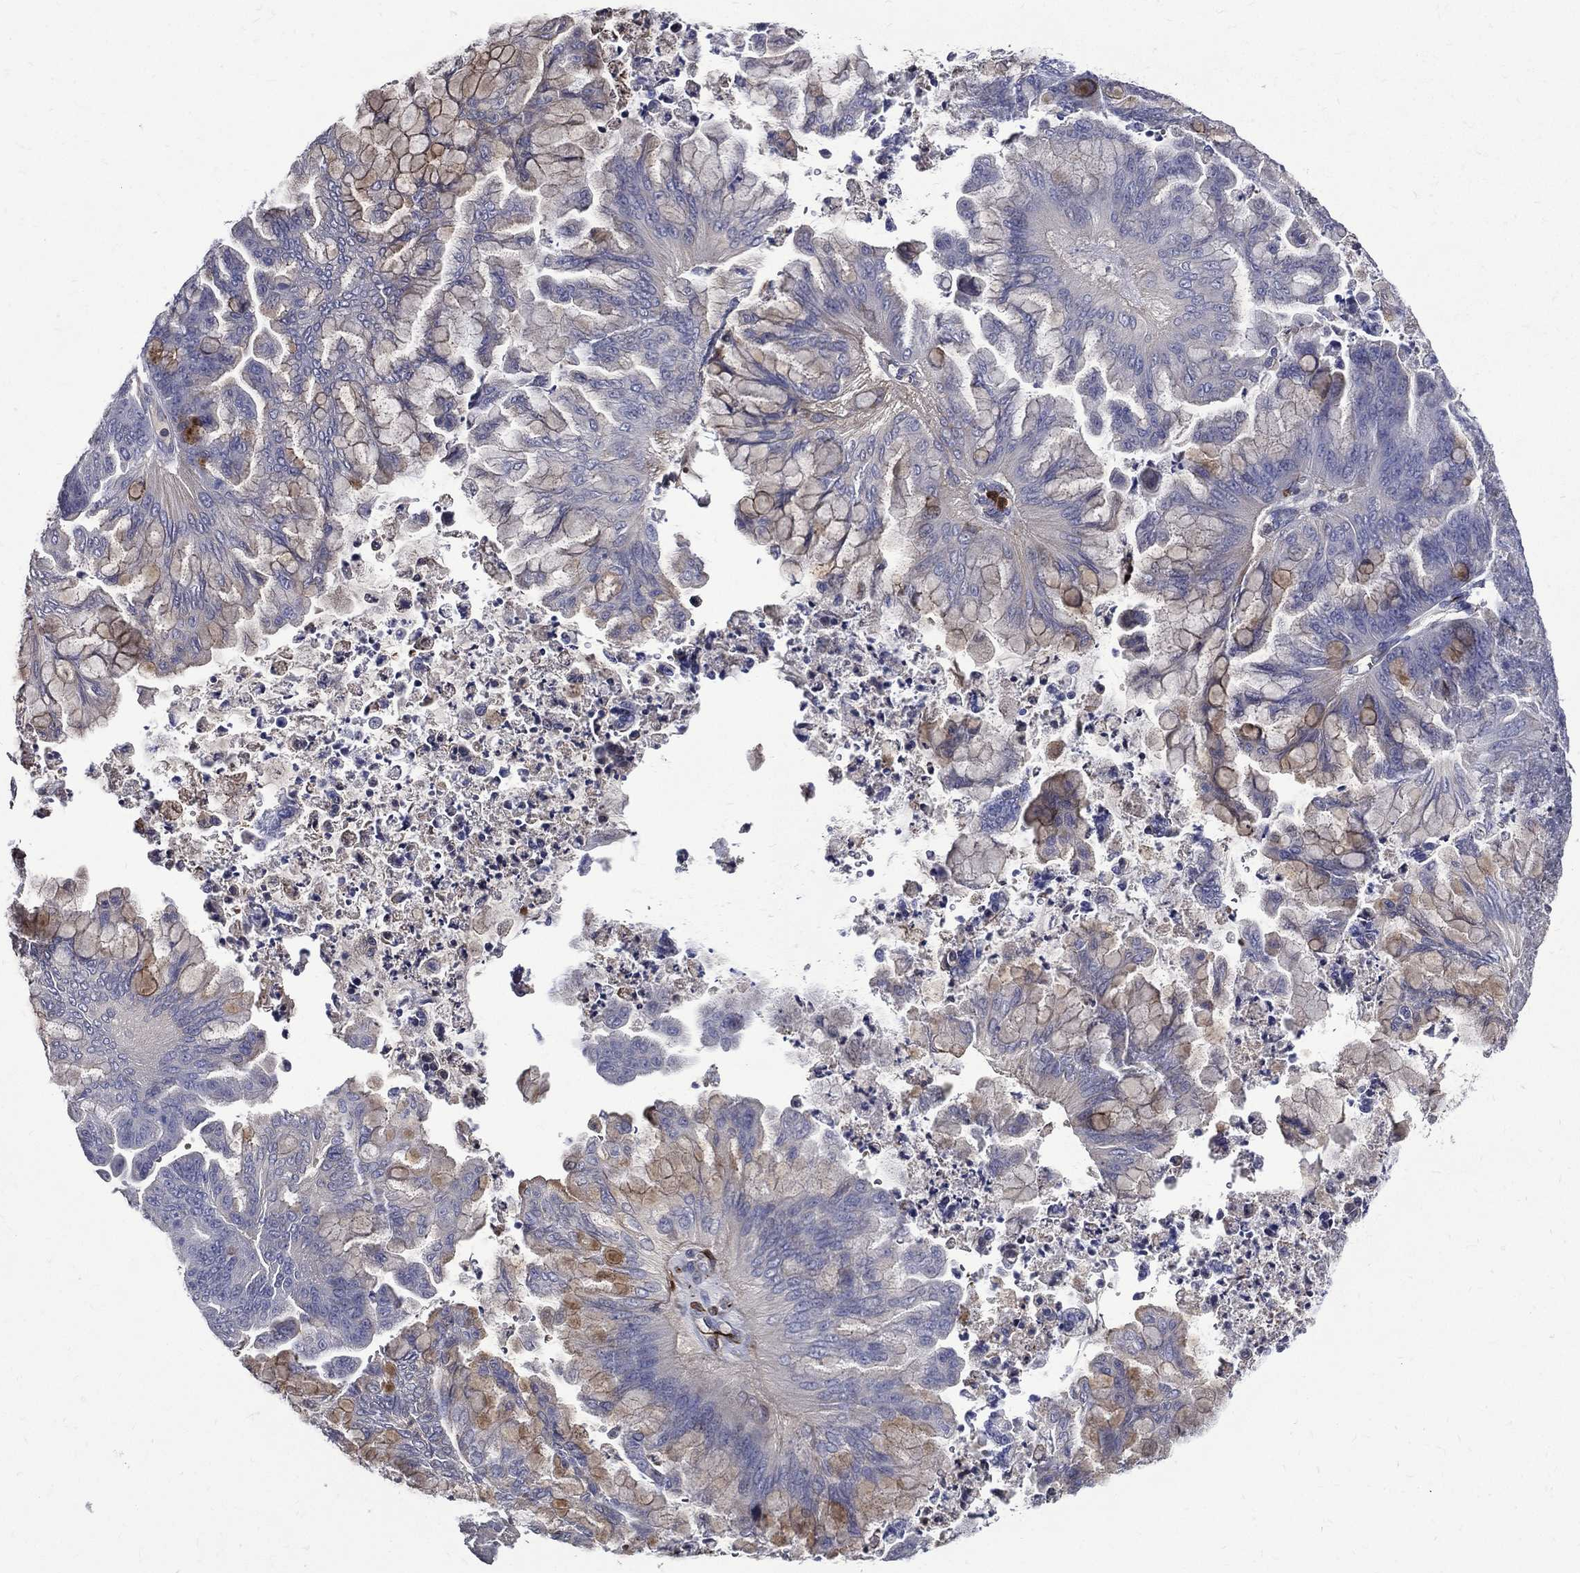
{"staining": {"intensity": "moderate", "quantity": "<25%", "location": "cytoplasmic/membranous"}, "tissue": "ovarian cancer", "cell_type": "Tumor cells", "image_type": "cancer", "snomed": [{"axis": "morphology", "description": "Cystadenocarcinoma, mucinous, NOS"}, {"axis": "topography", "description": "Ovary"}], "caption": "Ovarian mucinous cystadenocarcinoma was stained to show a protein in brown. There is low levels of moderate cytoplasmic/membranous staining in about <25% of tumor cells.", "gene": "GPR171", "patient": {"sex": "female", "age": 67}}